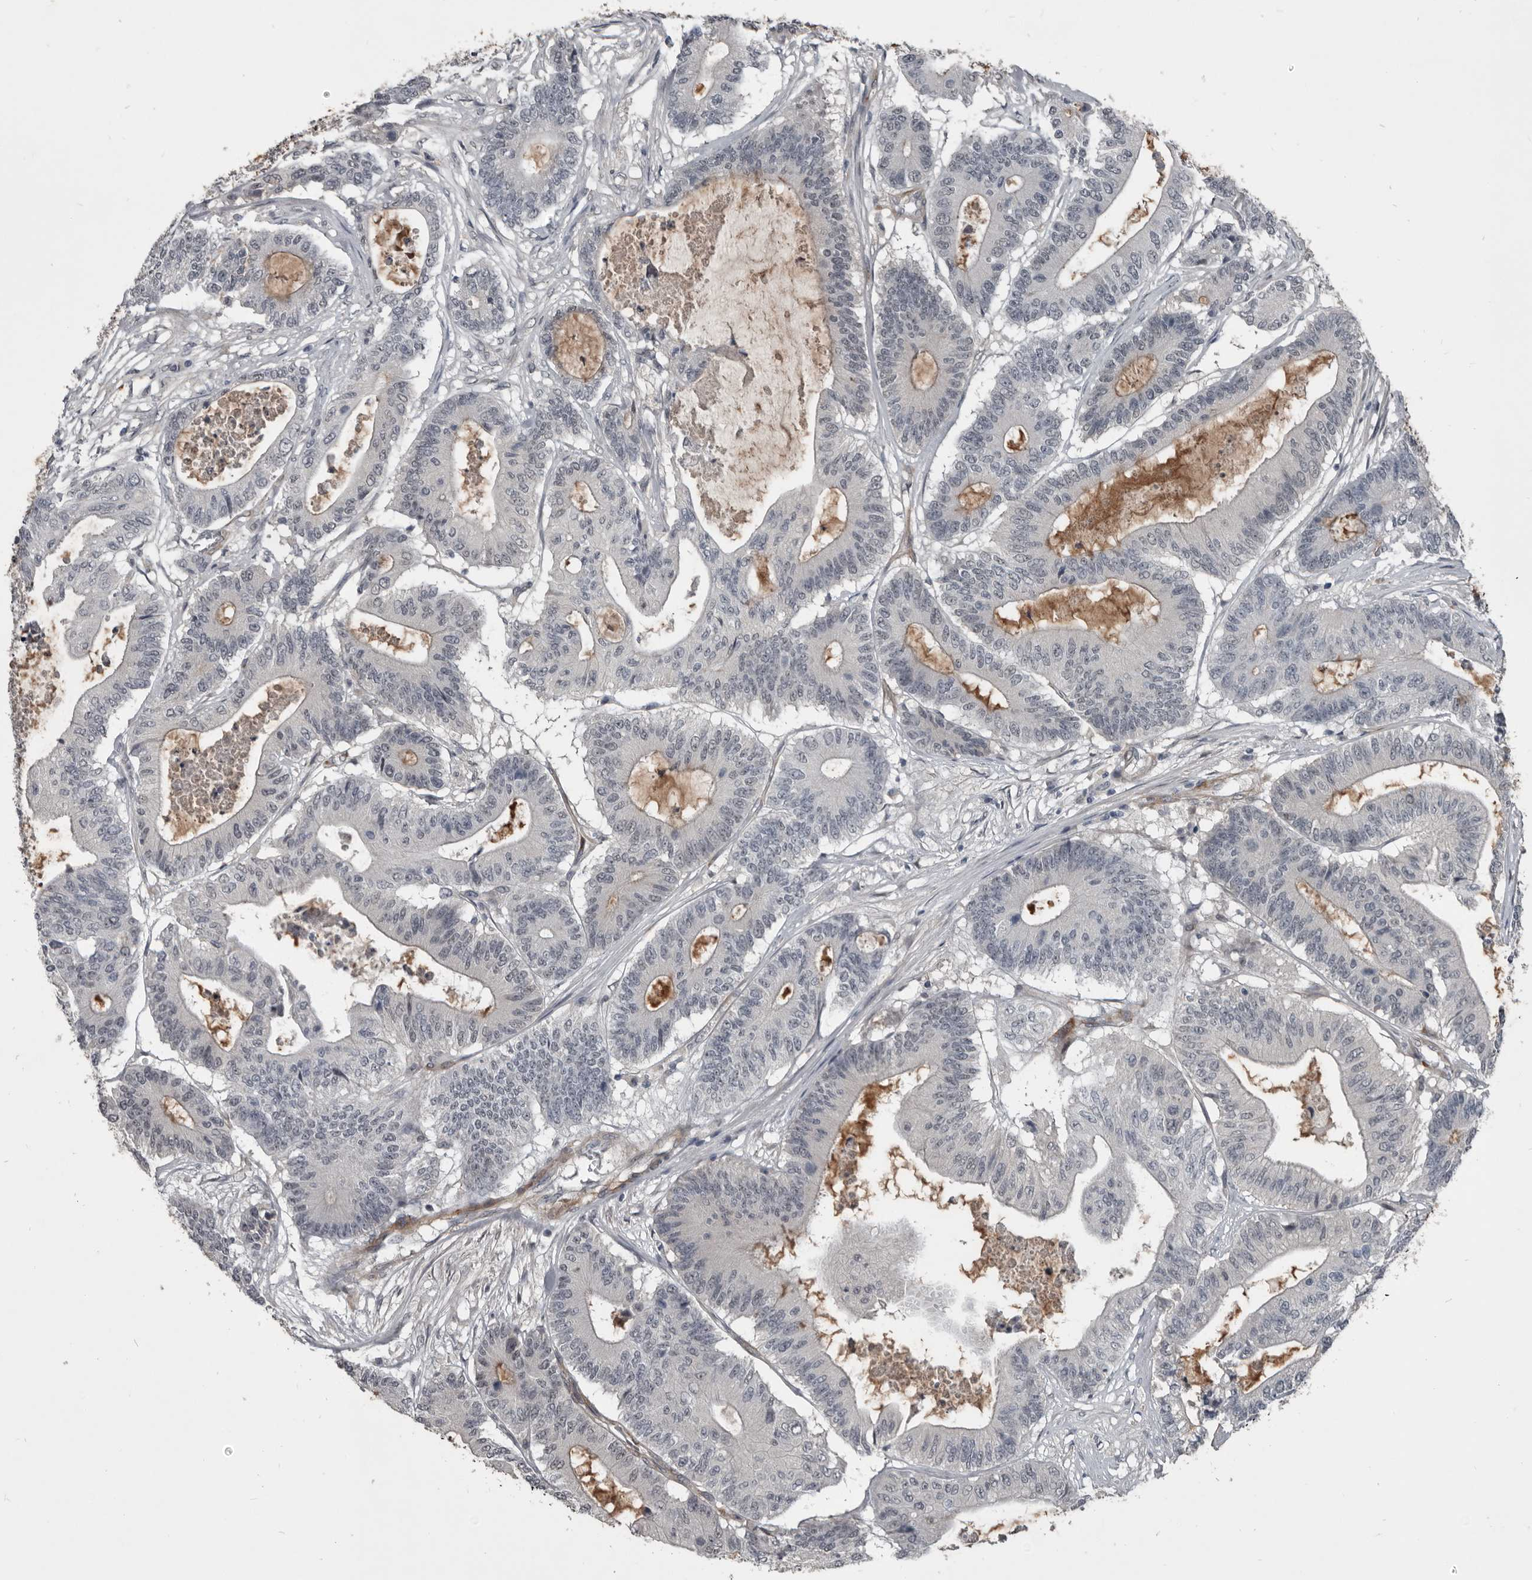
{"staining": {"intensity": "negative", "quantity": "none", "location": "none"}, "tissue": "colorectal cancer", "cell_type": "Tumor cells", "image_type": "cancer", "snomed": [{"axis": "morphology", "description": "Adenocarcinoma, NOS"}, {"axis": "topography", "description": "Colon"}], "caption": "The image demonstrates no significant positivity in tumor cells of colorectal adenocarcinoma.", "gene": "C1orf216", "patient": {"sex": "female", "age": 84}}